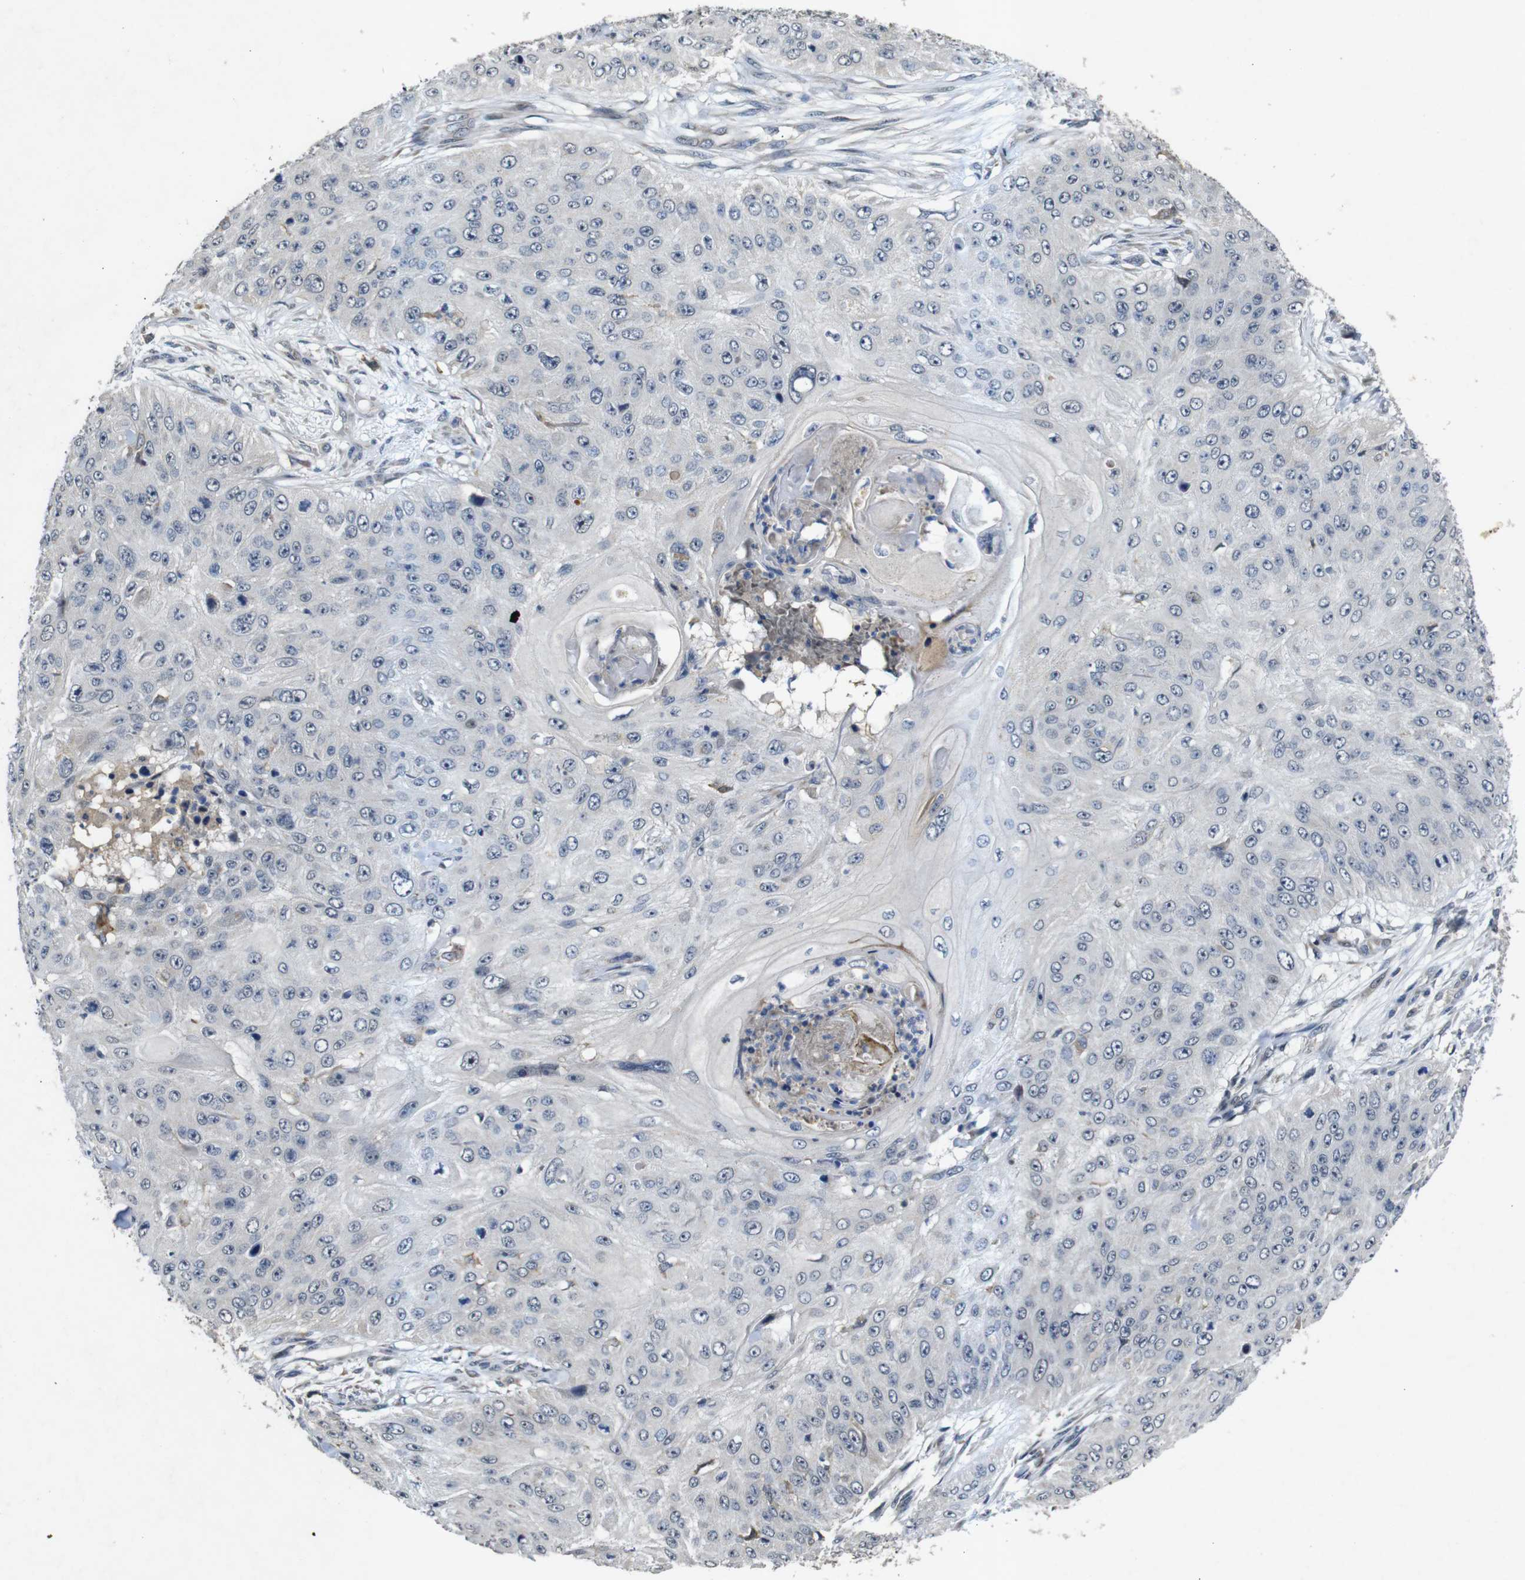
{"staining": {"intensity": "negative", "quantity": "none", "location": "none"}, "tissue": "skin cancer", "cell_type": "Tumor cells", "image_type": "cancer", "snomed": [{"axis": "morphology", "description": "Squamous cell carcinoma, NOS"}, {"axis": "topography", "description": "Skin"}], "caption": "Skin squamous cell carcinoma was stained to show a protein in brown. There is no significant positivity in tumor cells.", "gene": "MAGI2", "patient": {"sex": "female", "age": 80}}